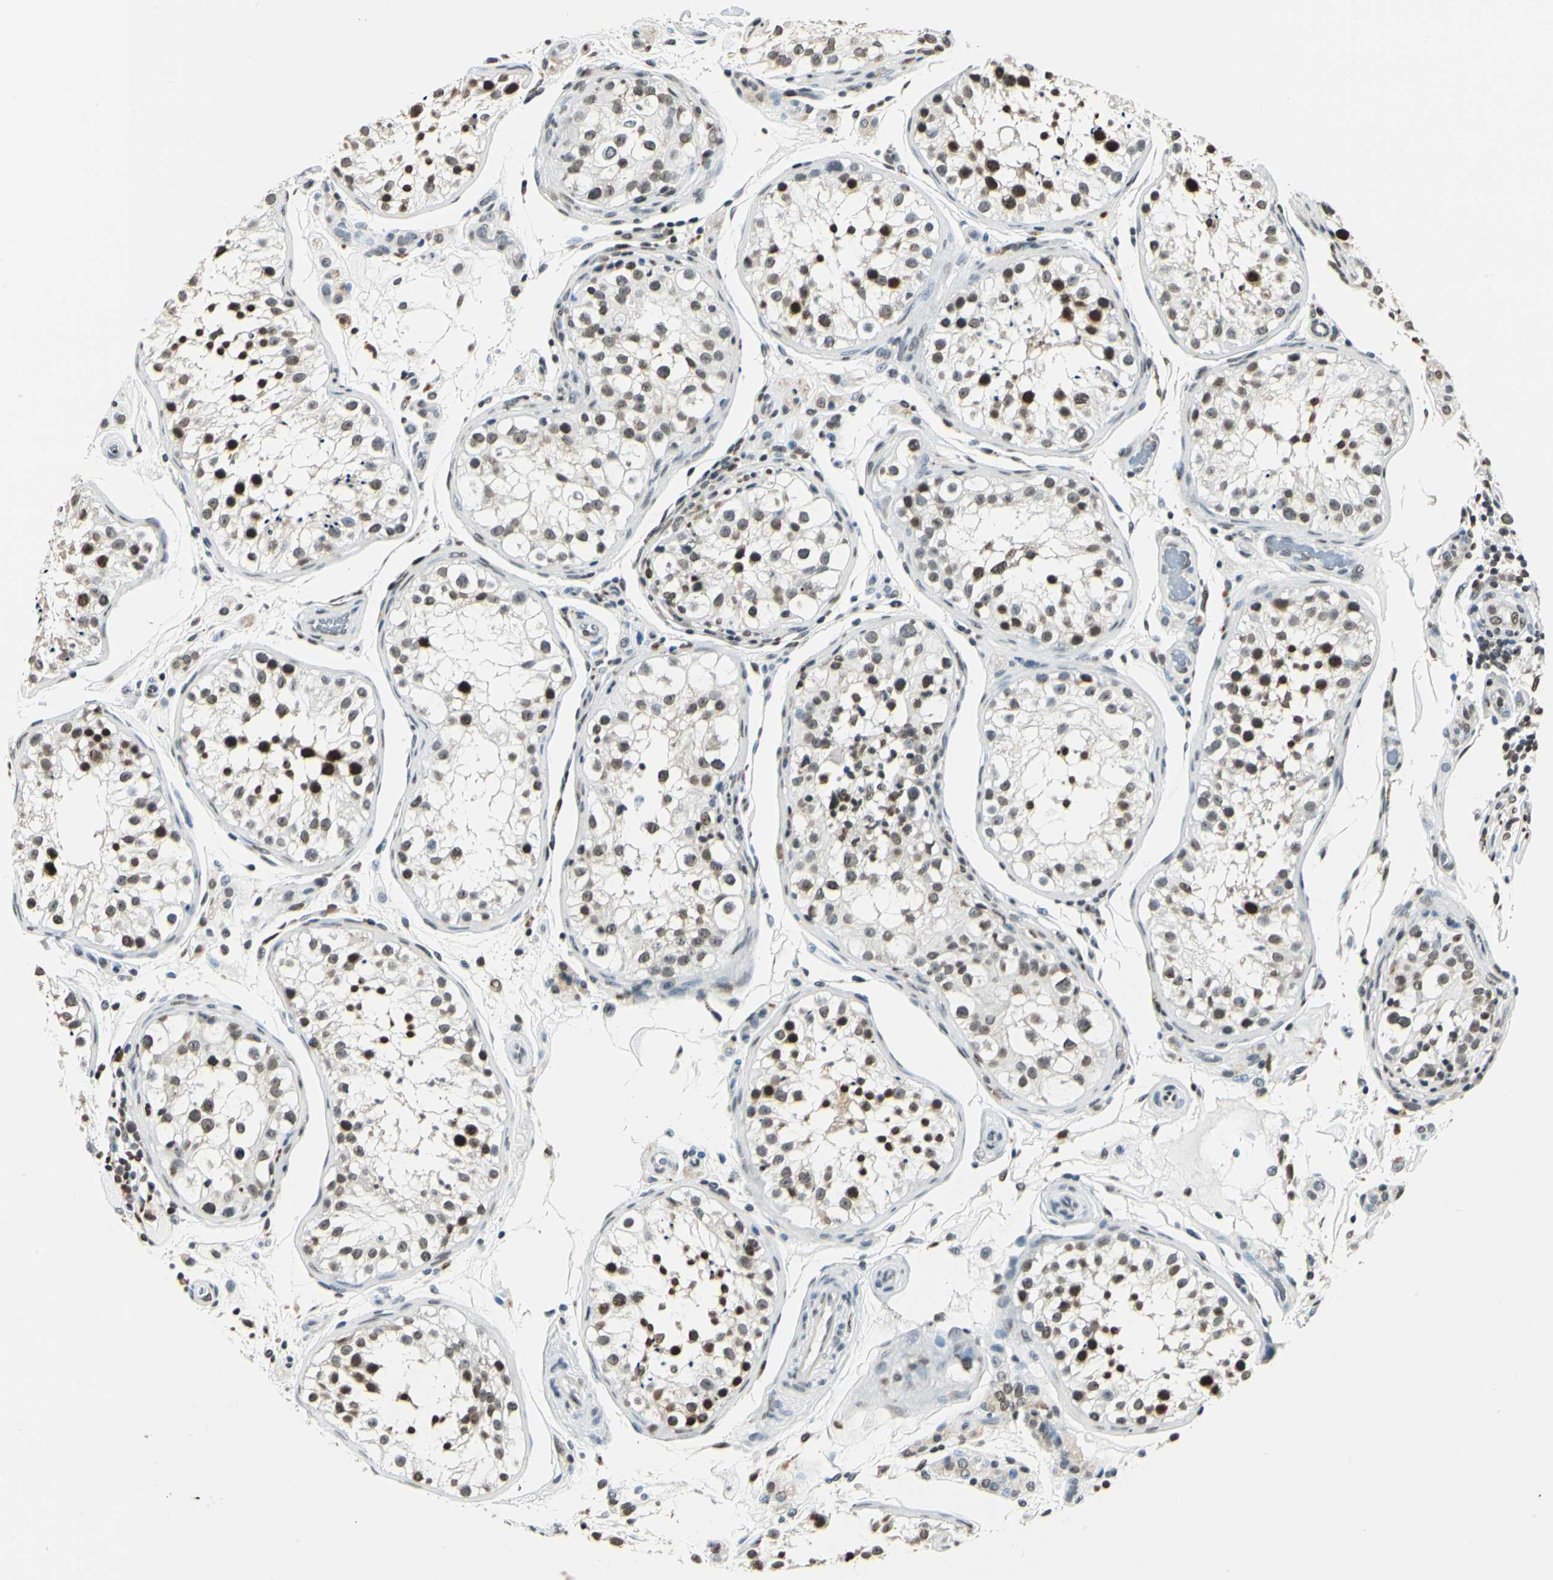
{"staining": {"intensity": "weak", "quantity": "25%-75%", "location": "cytoplasmic/membranous,nuclear"}, "tissue": "testis", "cell_type": "Cells in seminiferous ducts", "image_type": "normal", "snomed": [{"axis": "morphology", "description": "Normal tissue, NOS"}, {"axis": "topography", "description": "Testis"}], "caption": "Weak cytoplasmic/membranous,nuclear protein staining is present in about 25%-75% of cells in seminiferous ducts in testis.", "gene": "FANCG", "patient": {"sex": "male", "age": 24}}